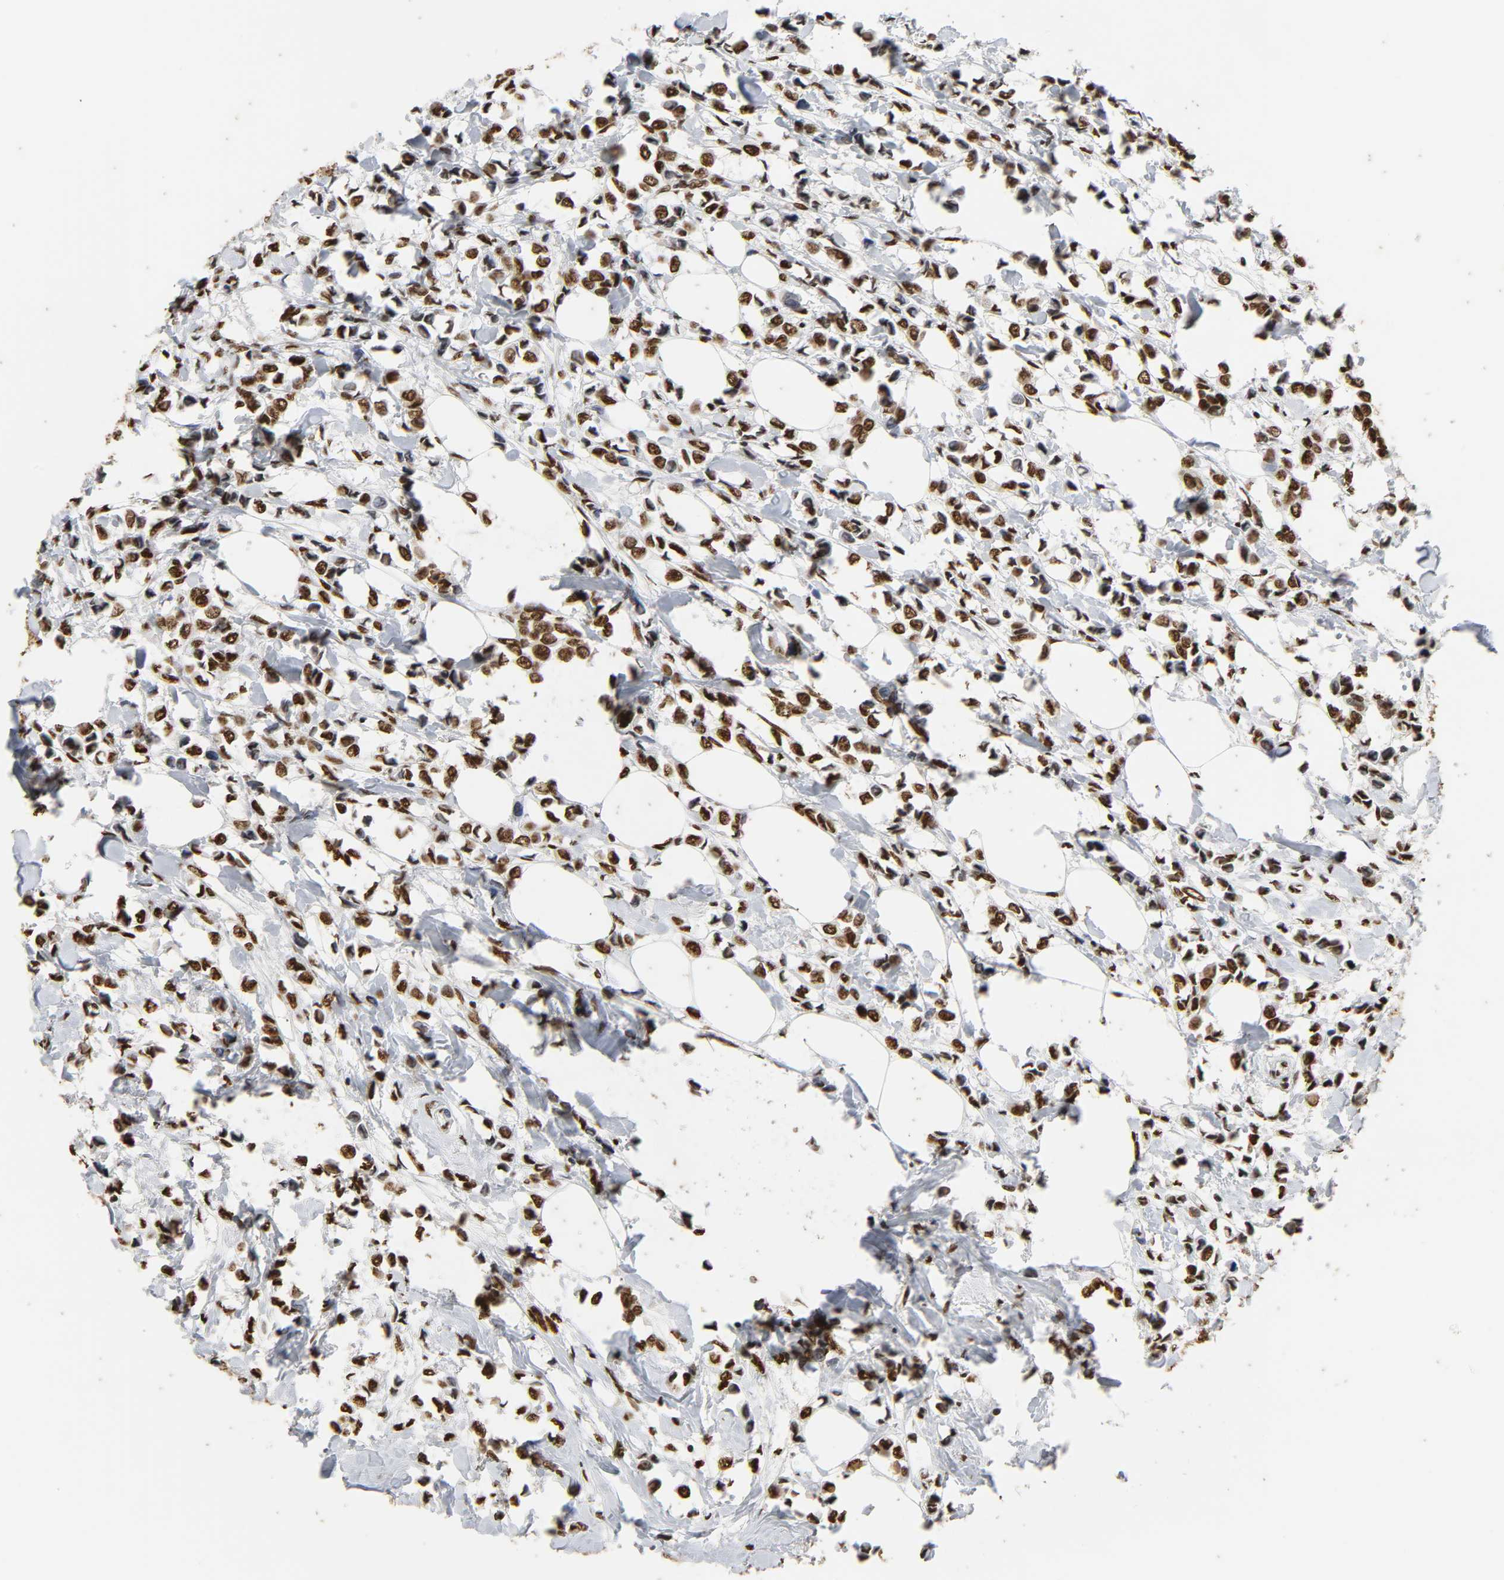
{"staining": {"intensity": "strong", "quantity": ">75%", "location": "nuclear"}, "tissue": "breast cancer", "cell_type": "Tumor cells", "image_type": "cancer", "snomed": [{"axis": "morphology", "description": "Lobular carcinoma"}, {"axis": "topography", "description": "Breast"}], "caption": "Brown immunohistochemical staining in human breast cancer reveals strong nuclear positivity in about >75% of tumor cells.", "gene": "HNRNPC", "patient": {"sex": "female", "age": 51}}